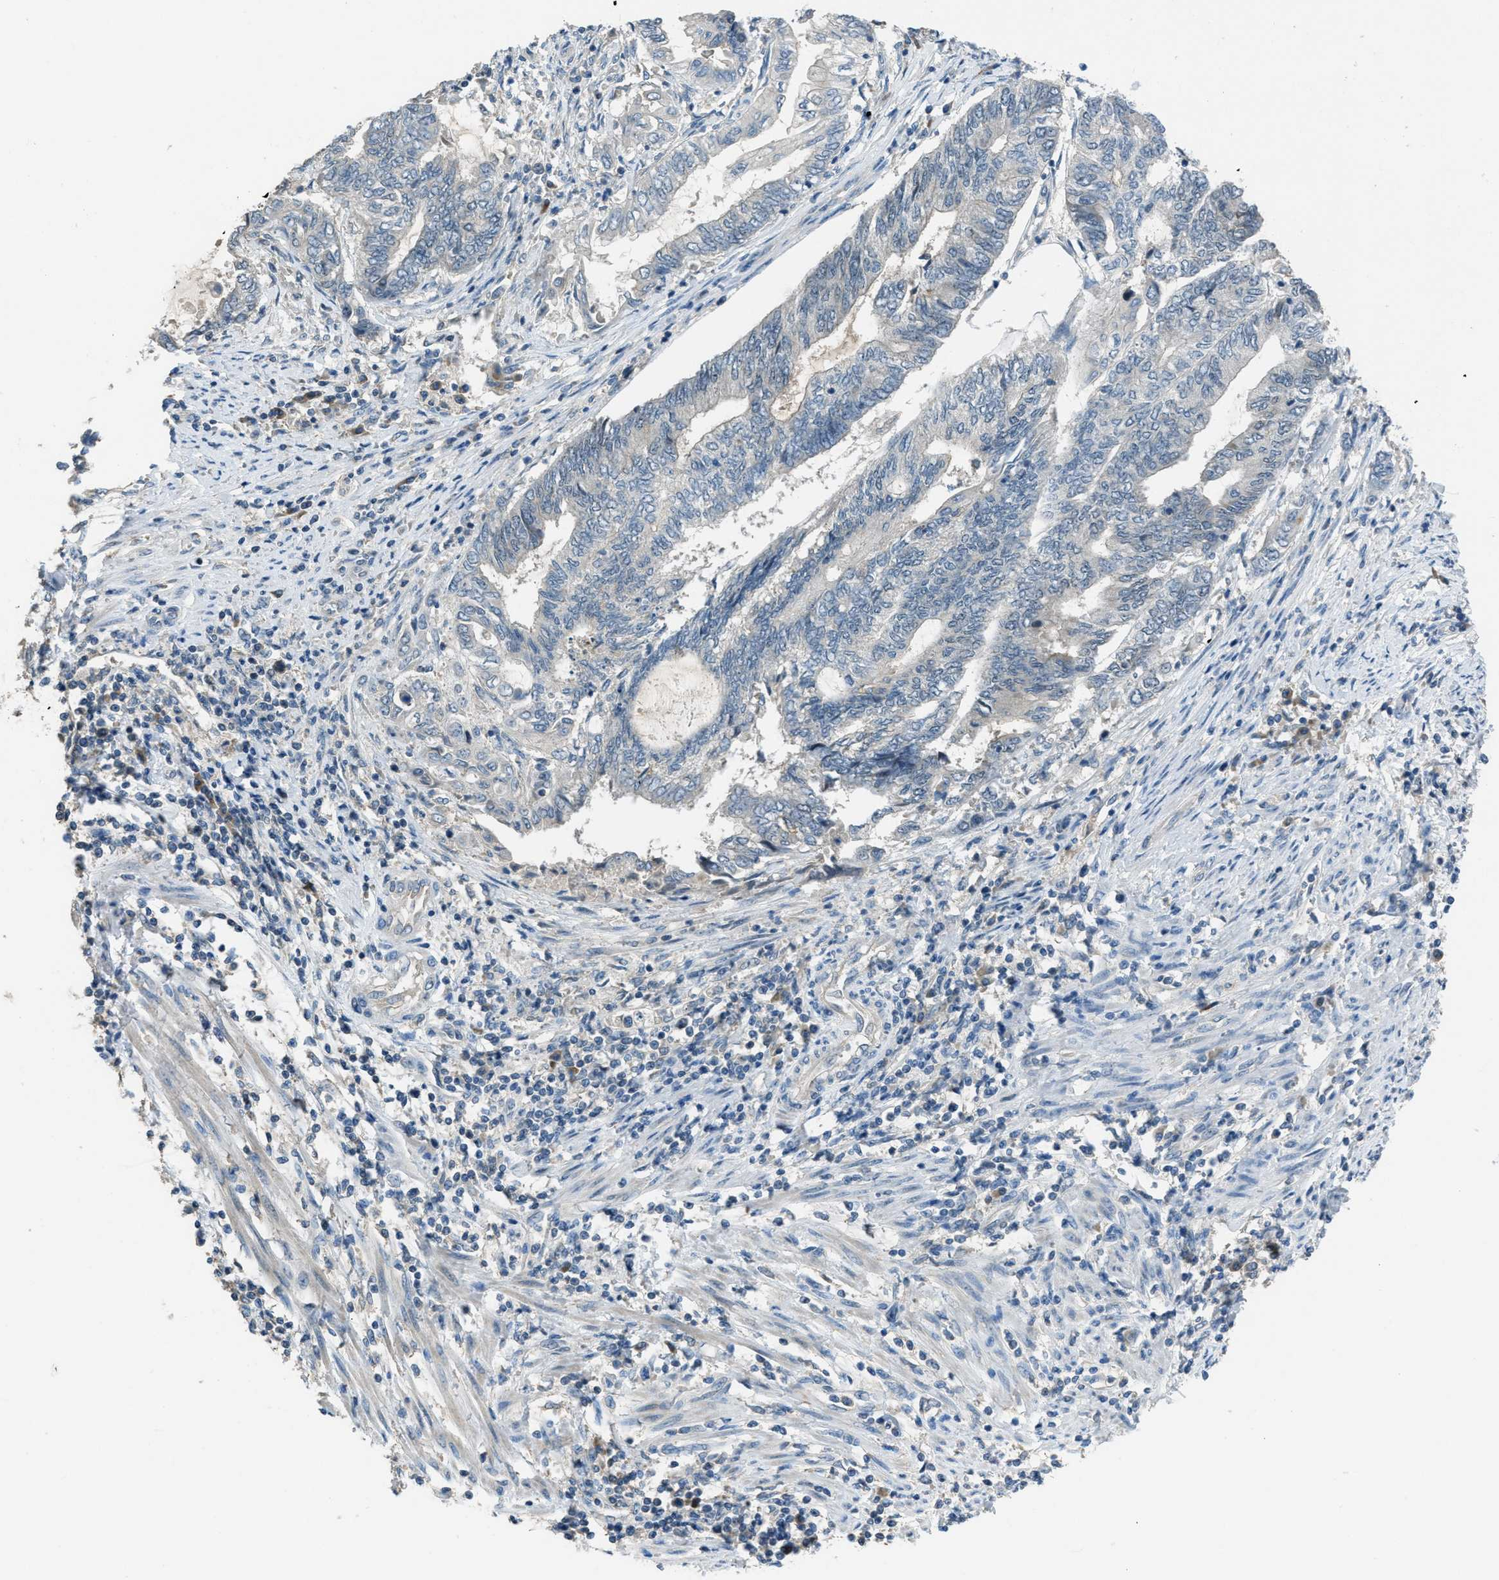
{"staining": {"intensity": "negative", "quantity": "none", "location": "none"}, "tissue": "endometrial cancer", "cell_type": "Tumor cells", "image_type": "cancer", "snomed": [{"axis": "morphology", "description": "Adenocarcinoma, NOS"}, {"axis": "topography", "description": "Uterus"}, {"axis": "topography", "description": "Endometrium"}], "caption": "Tumor cells are negative for brown protein staining in endometrial cancer (adenocarcinoma).", "gene": "MIS18A", "patient": {"sex": "female", "age": 70}}